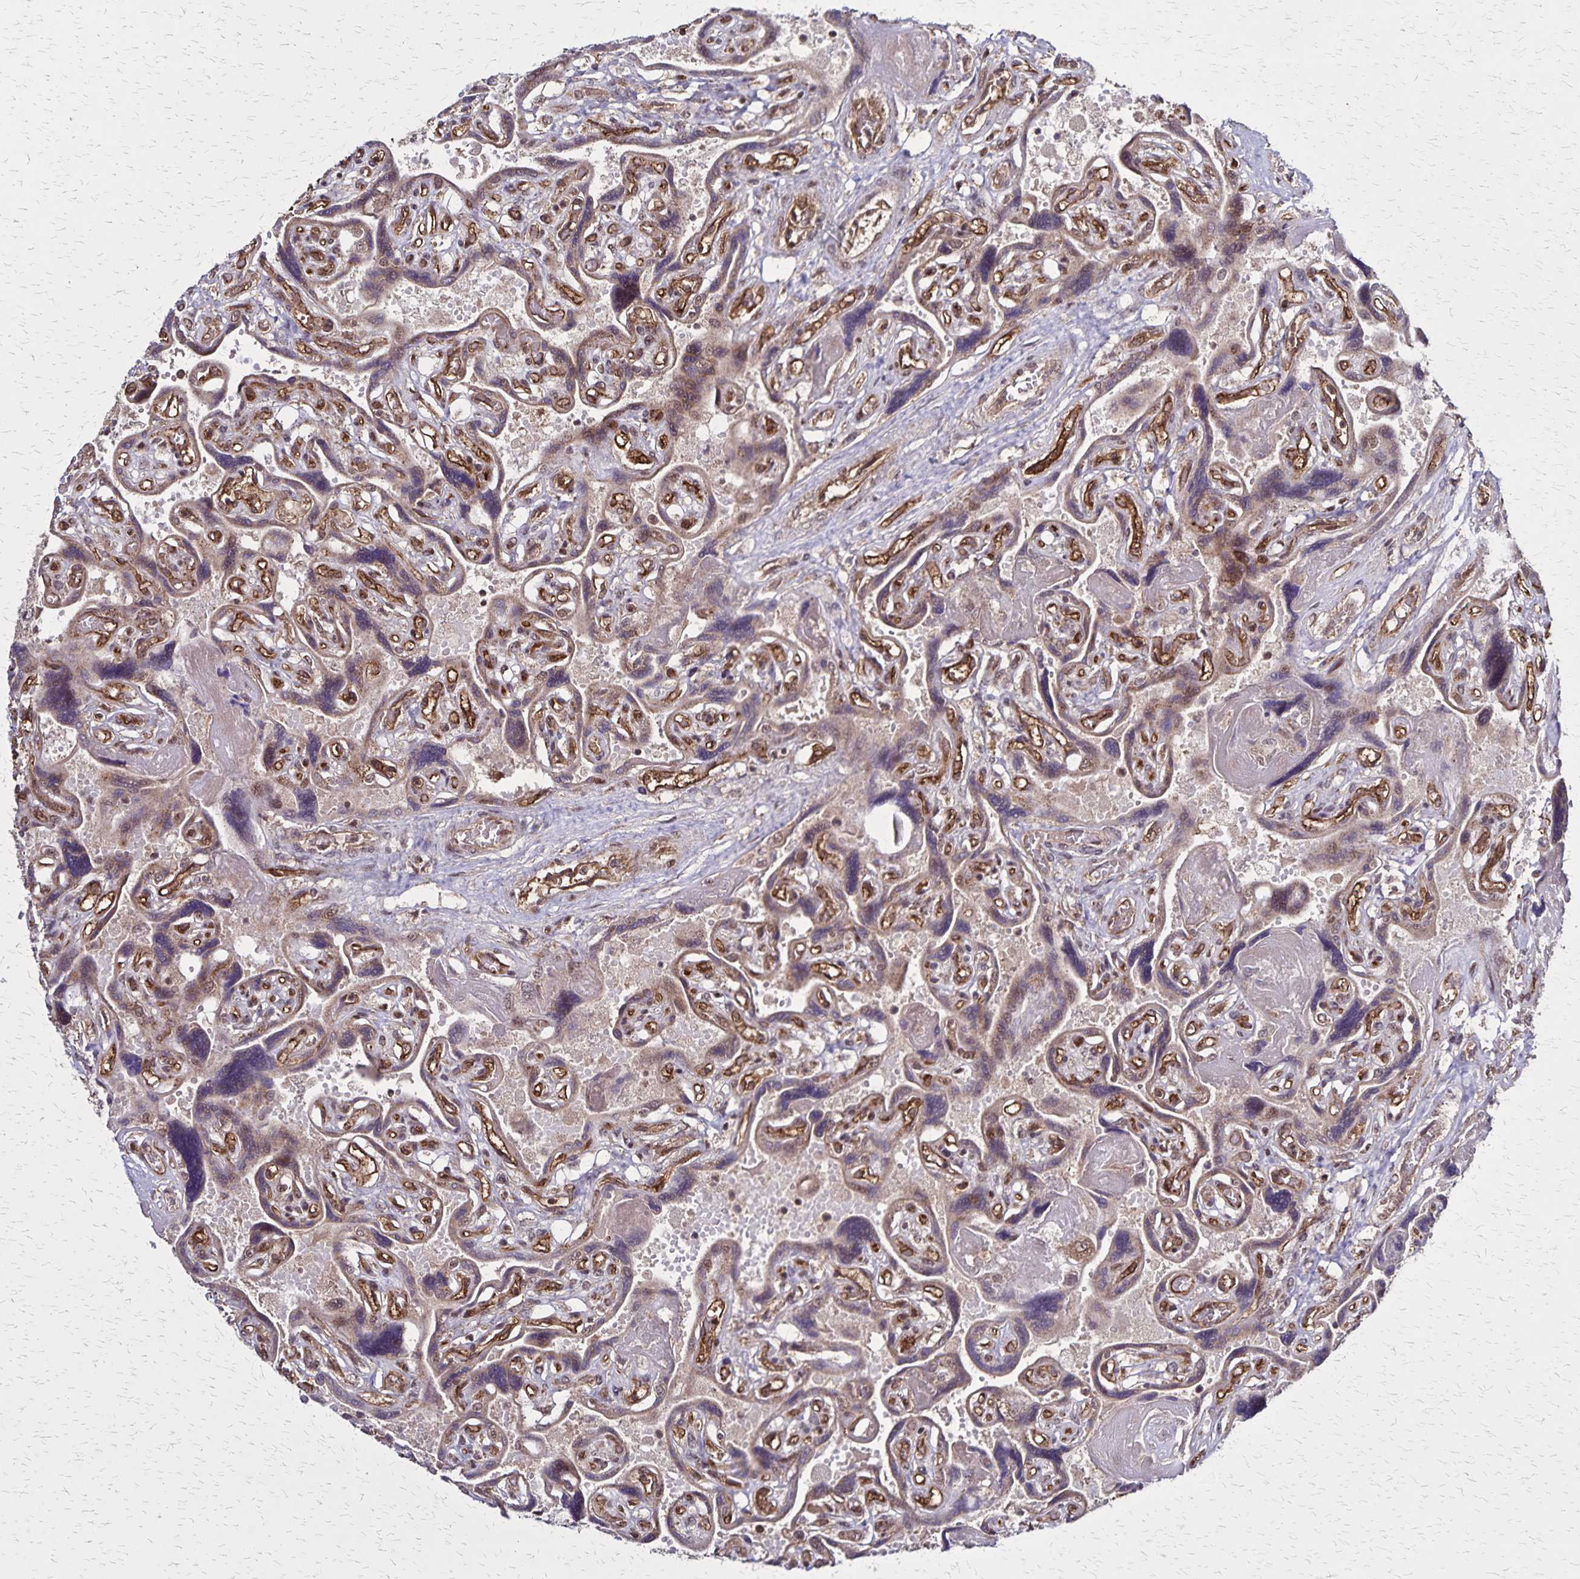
{"staining": {"intensity": "moderate", "quantity": ">75%", "location": "cytoplasmic/membranous,nuclear"}, "tissue": "placenta", "cell_type": "Decidual cells", "image_type": "normal", "snomed": [{"axis": "morphology", "description": "Normal tissue, NOS"}, {"axis": "topography", "description": "Placenta"}], "caption": "Immunohistochemical staining of unremarkable placenta demonstrates moderate cytoplasmic/membranous,nuclear protein expression in approximately >75% of decidual cells.", "gene": "NFS1", "patient": {"sex": "female", "age": 32}}